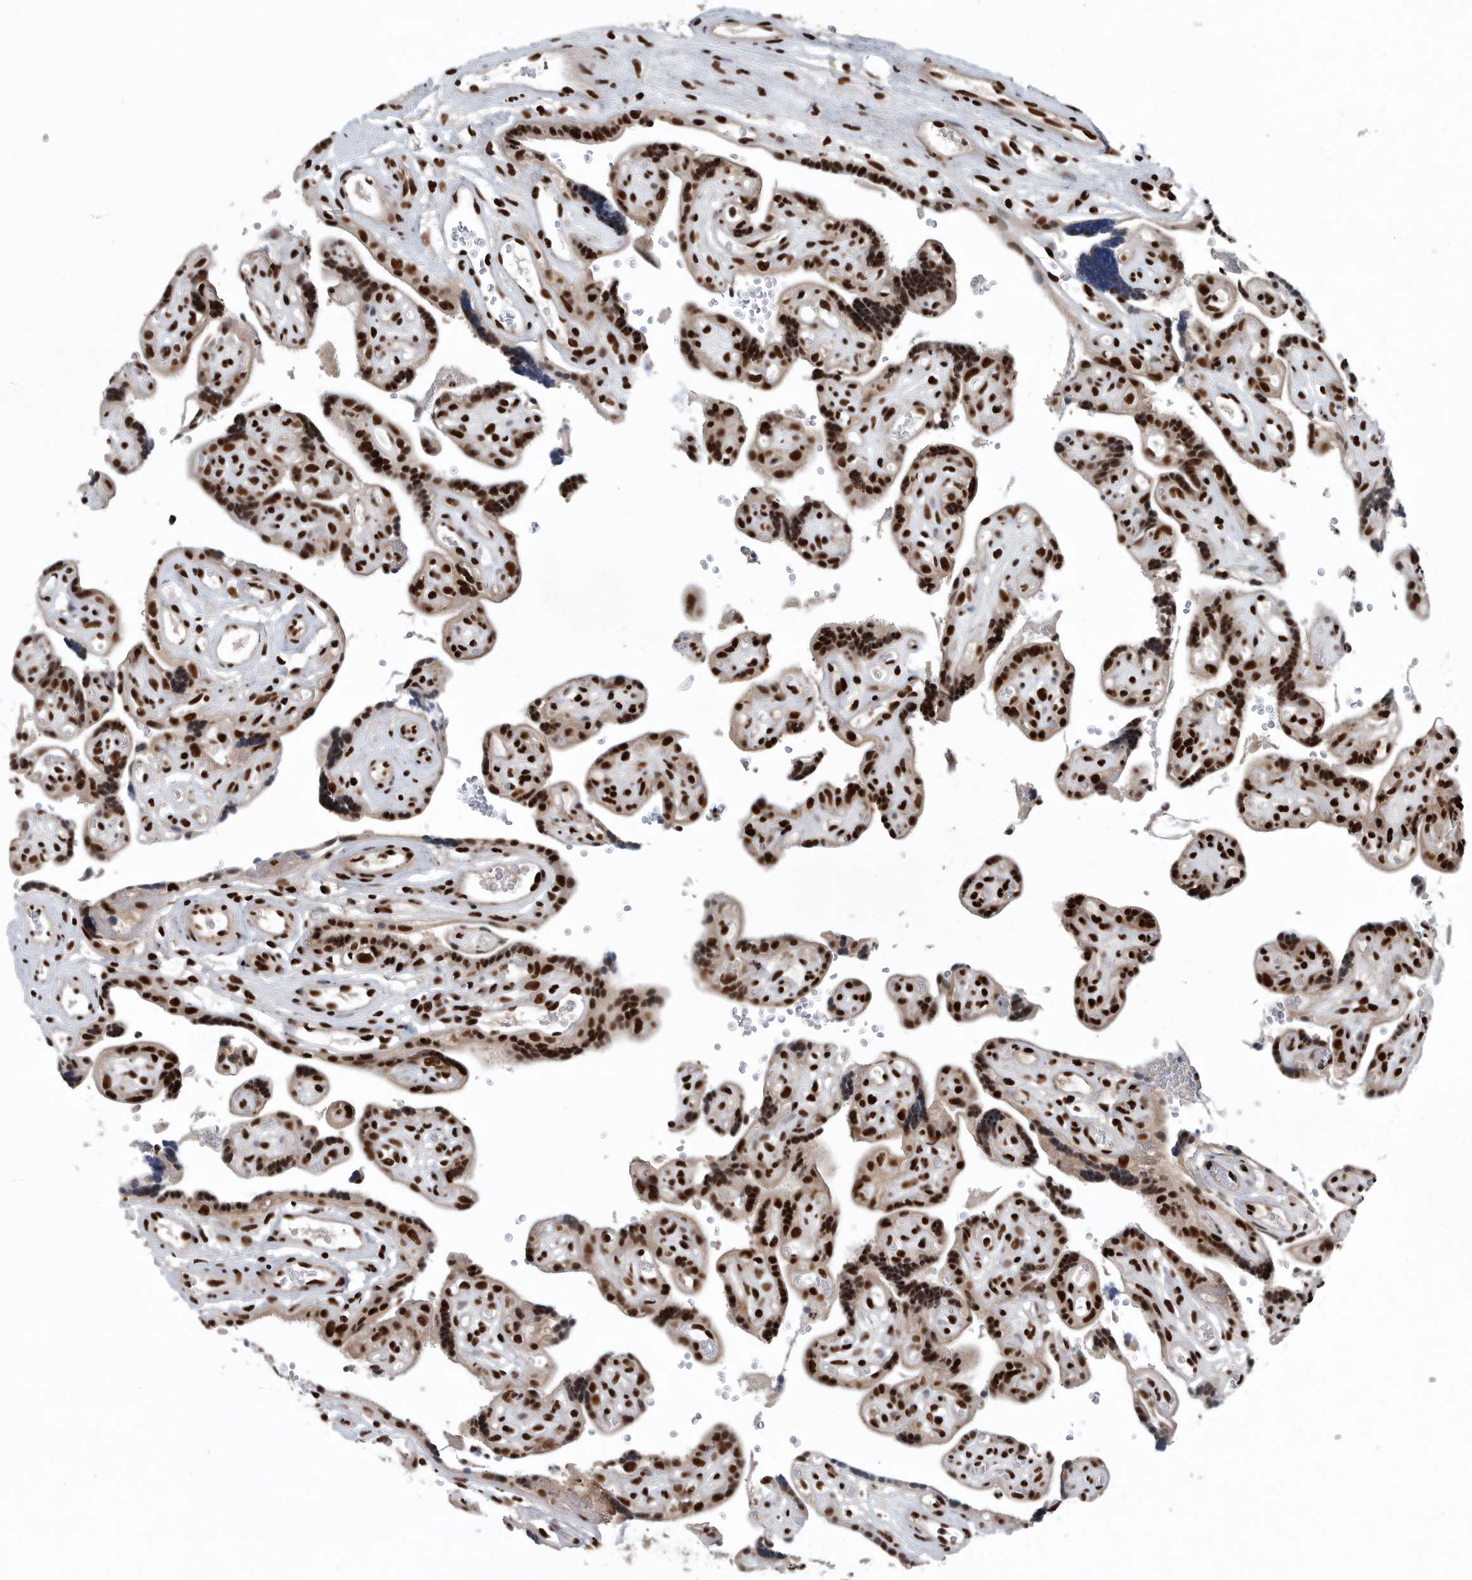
{"staining": {"intensity": "strong", "quantity": ">75%", "location": "nuclear"}, "tissue": "placenta", "cell_type": "Decidual cells", "image_type": "normal", "snomed": [{"axis": "morphology", "description": "Normal tissue, NOS"}, {"axis": "topography", "description": "Placenta"}], "caption": "This image shows unremarkable placenta stained with immunohistochemistry to label a protein in brown. The nuclear of decidual cells show strong positivity for the protein. Nuclei are counter-stained blue.", "gene": "SENP7", "patient": {"sex": "female", "age": 30}}